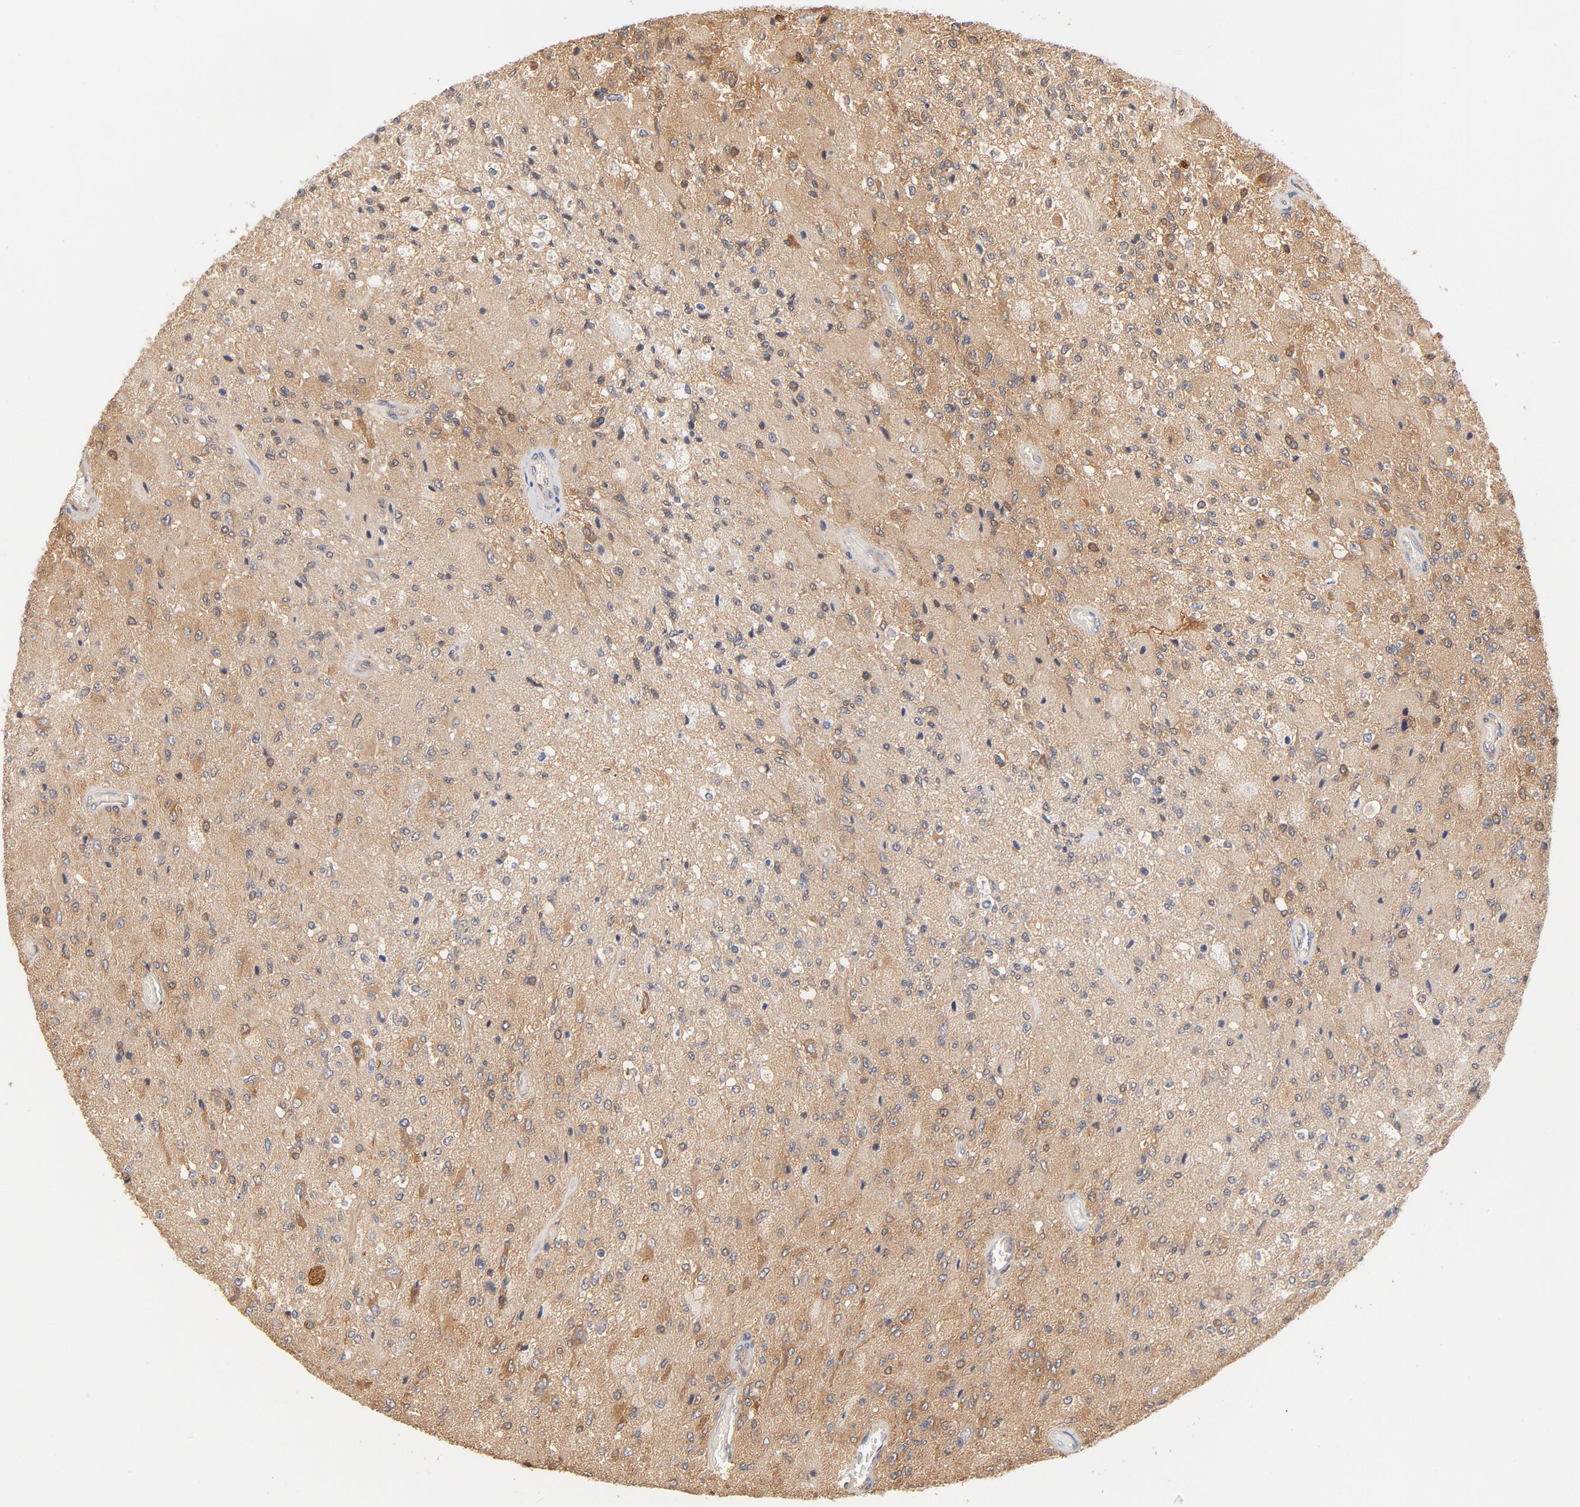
{"staining": {"intensity": "weak", "quantity": "<25%", "location": "cytoplasmic/membranous"}, "tissue": "glioma", "cell_type": "Tumor cells", "image_type": "cancer", "snomed": [{"axis": "morphology", "description": "Normal tissue, NOS"}, {"axis": "morphology", "description": "Glioma, malignant, High grade"}, {"axis": "topography", "description": "Cerebral cortex"}], "caption": "An image of glioma stained for a protein shows no brown staining in tumor cells.", "gene": "ASMTL", "patient": {"sex": "male", "age": 77}}